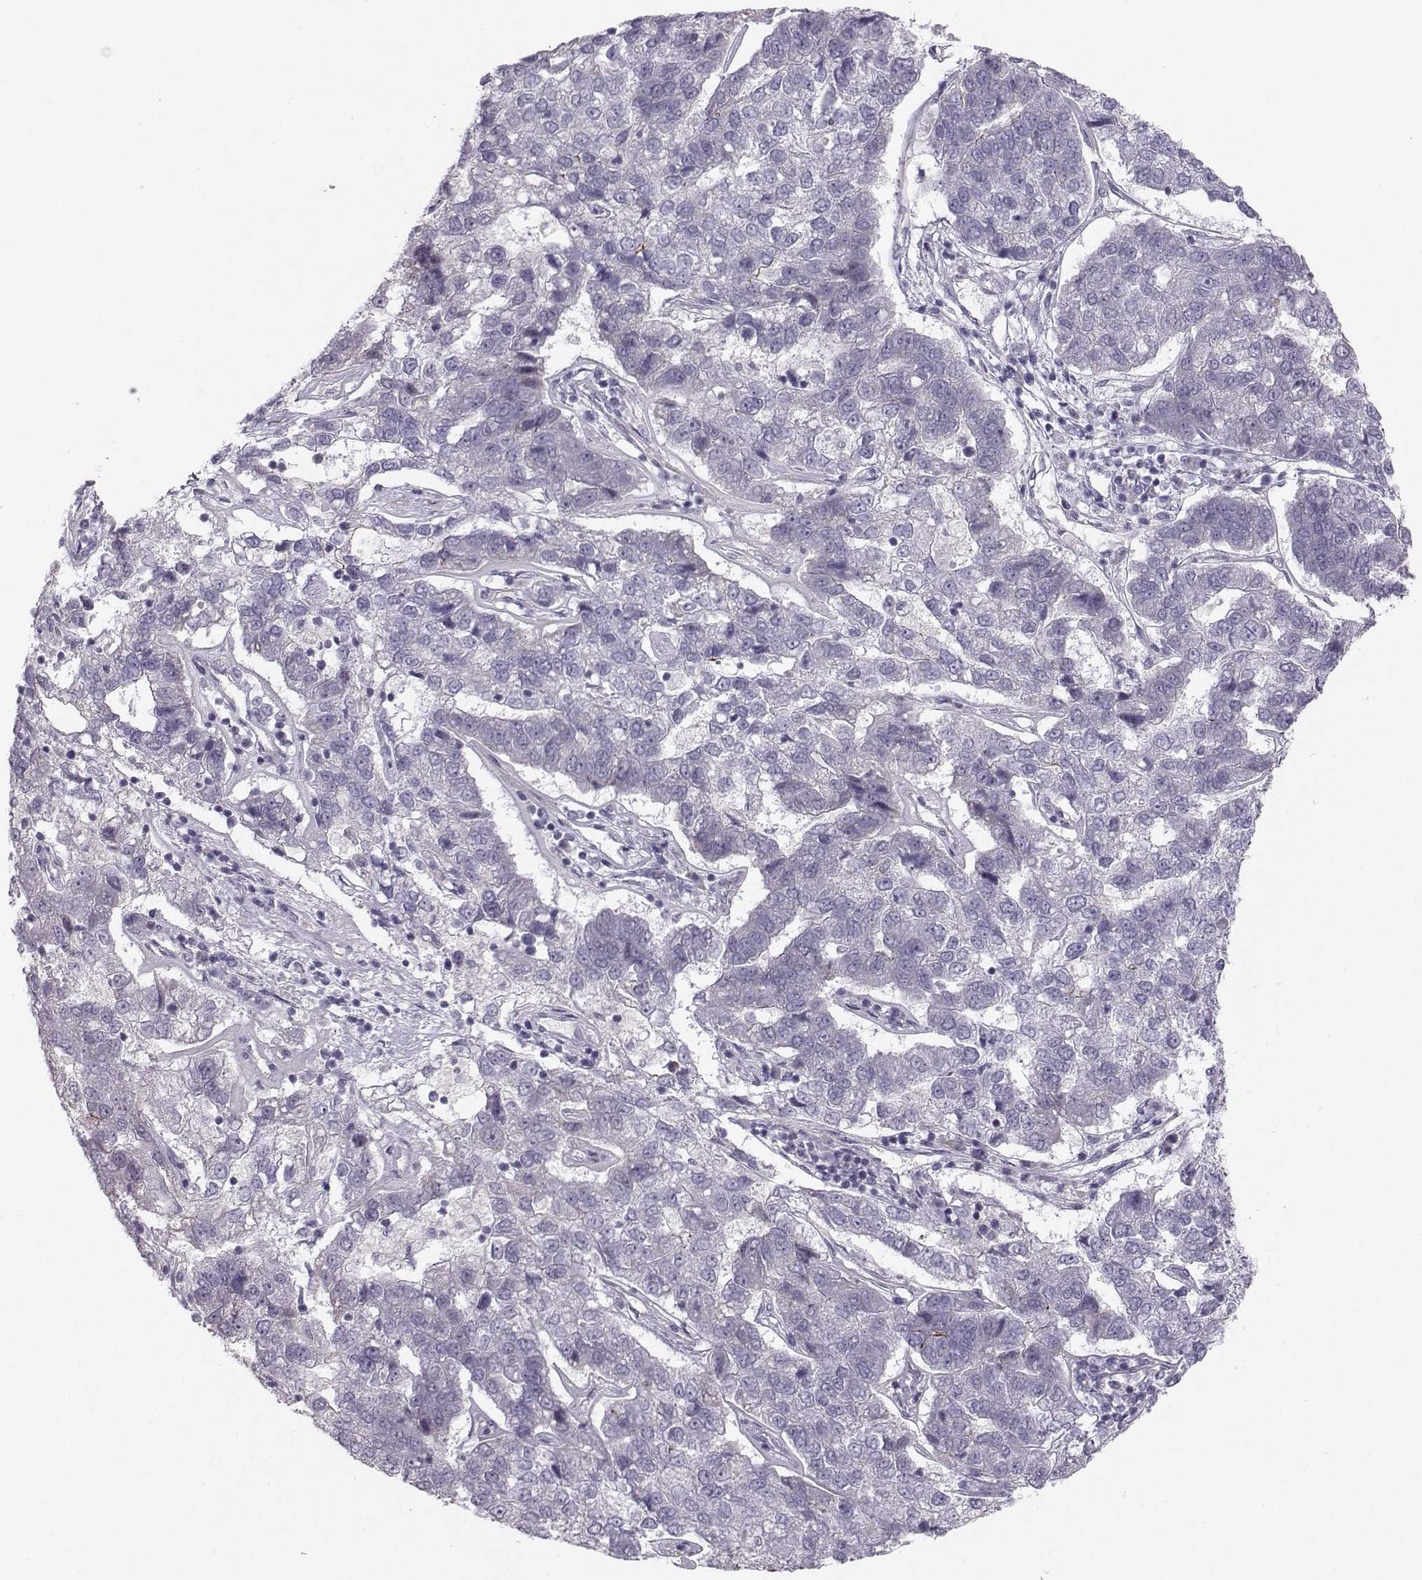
{"staining": {"intensity": "negative", "quantity": "none", "location": "none"}, "tissue": "pancreatic cancer", "cell_type": "Tumor cells", "image_type": "cancer", "snomed": [{"axis": "morphology", "description": "Adenocarcinoma, NOS"}, {"axis": "topography", "description": "Pancreas"}], "caption": "DAB (3,3'-diaminobenzidine) immunohistochemical staining of adenocarcinoma (pancreatic) reveals no significant expression in tumor cells.", "gene": "MAST1", "patient": {"sex": "female", "age": 61}}